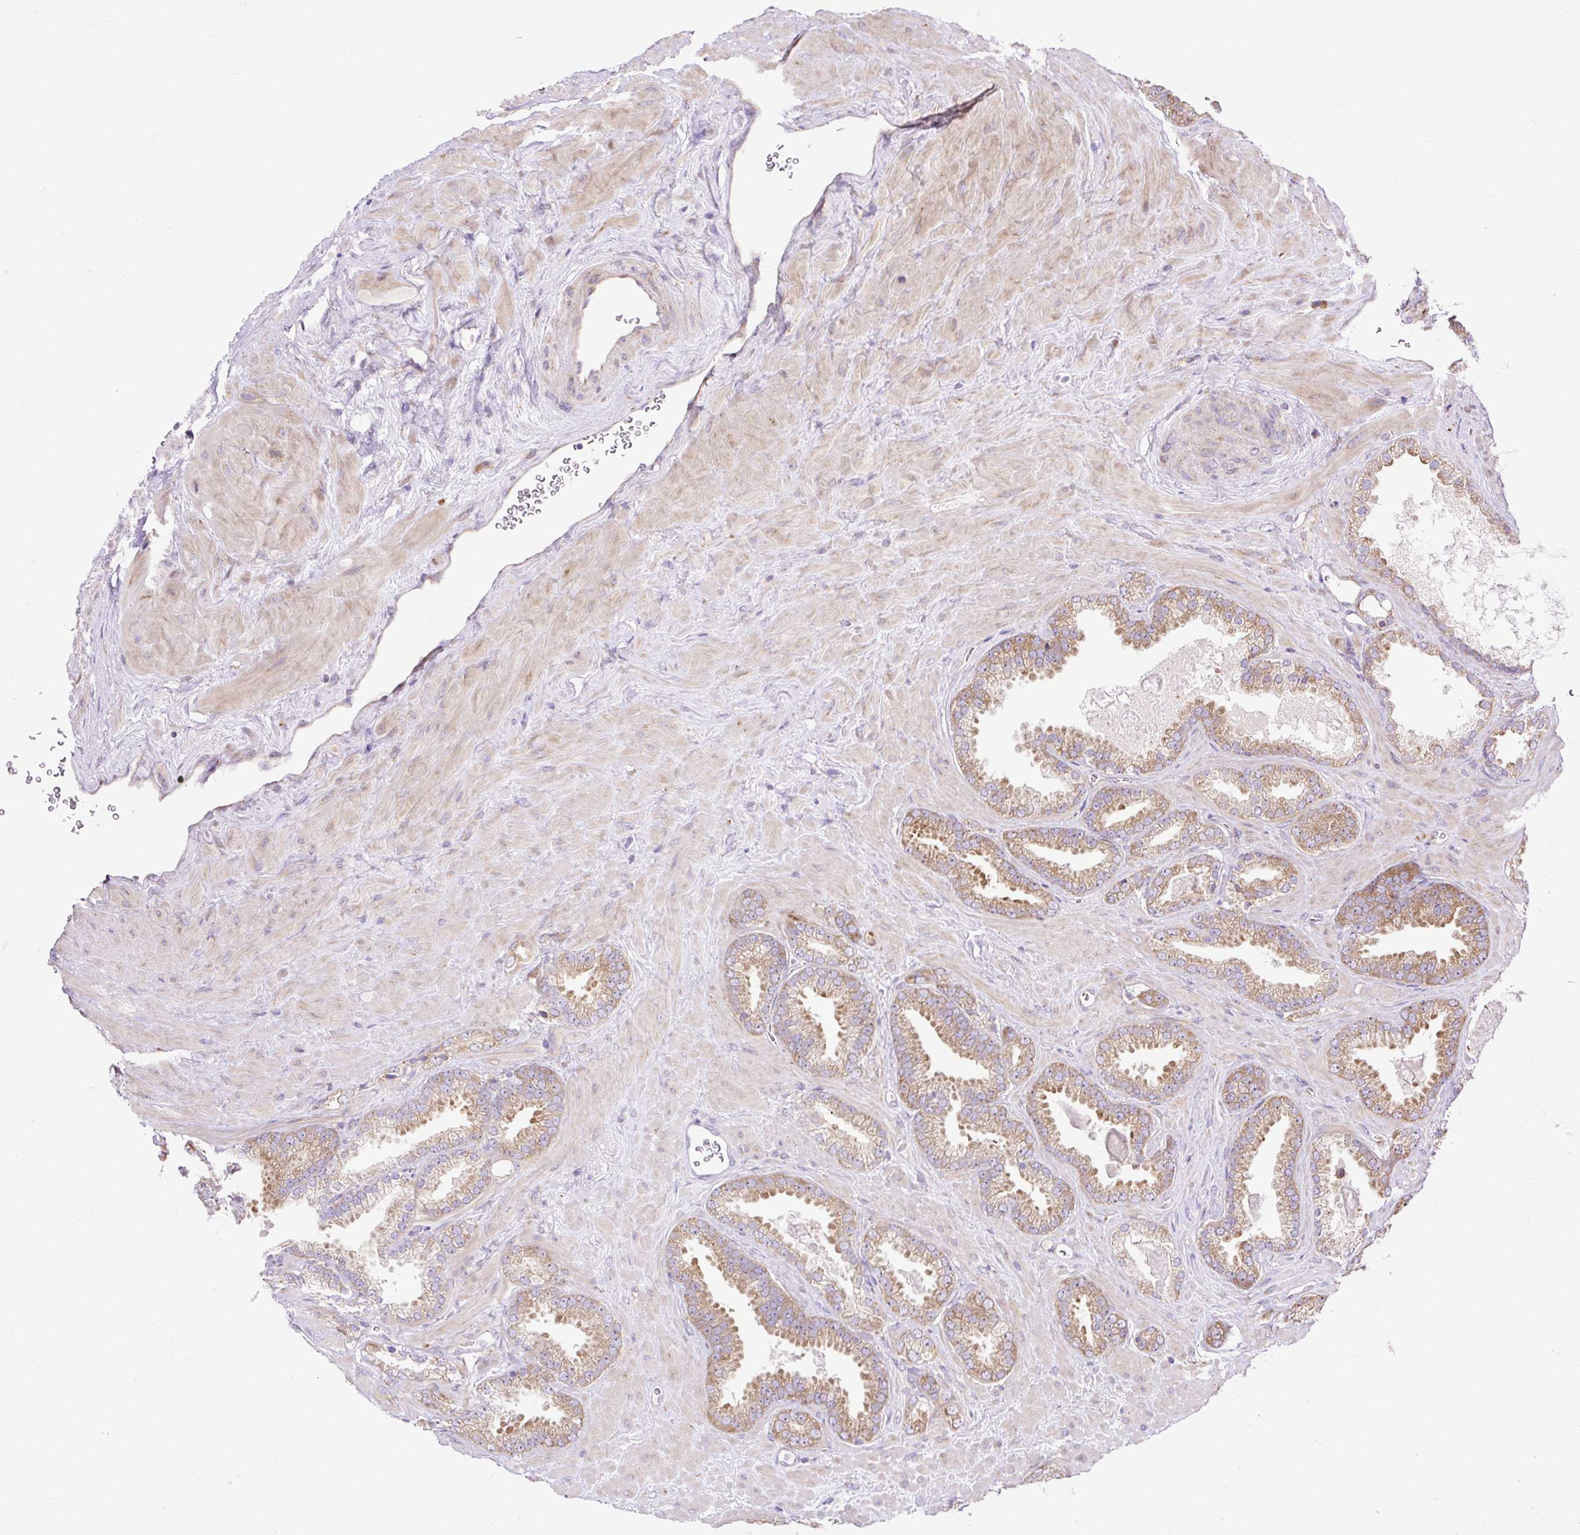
{"staining": {"intensity": "moderate", "quantity": ">75%", "location": "cytoplasmic/membranous"}, "tissue": "prostate cancer", "cell_type": "Tumor cells", "image_type": "cancer", "snomed": [{"axis": "morphology", "description": "Adenocarcinoma, Low grade"}, {"axis": "topography", "description": "Prostate"}], "caption": "A histopathology image of prostate cancer stained for a protein exhibits moderate cytoplasmic/membranous brown staining in tumor cells. (brown staining indicates protein expression, while blue staining denotes nuclei).", "gene": "RPS5", "patient": {"sex": "male", "age": 62}}